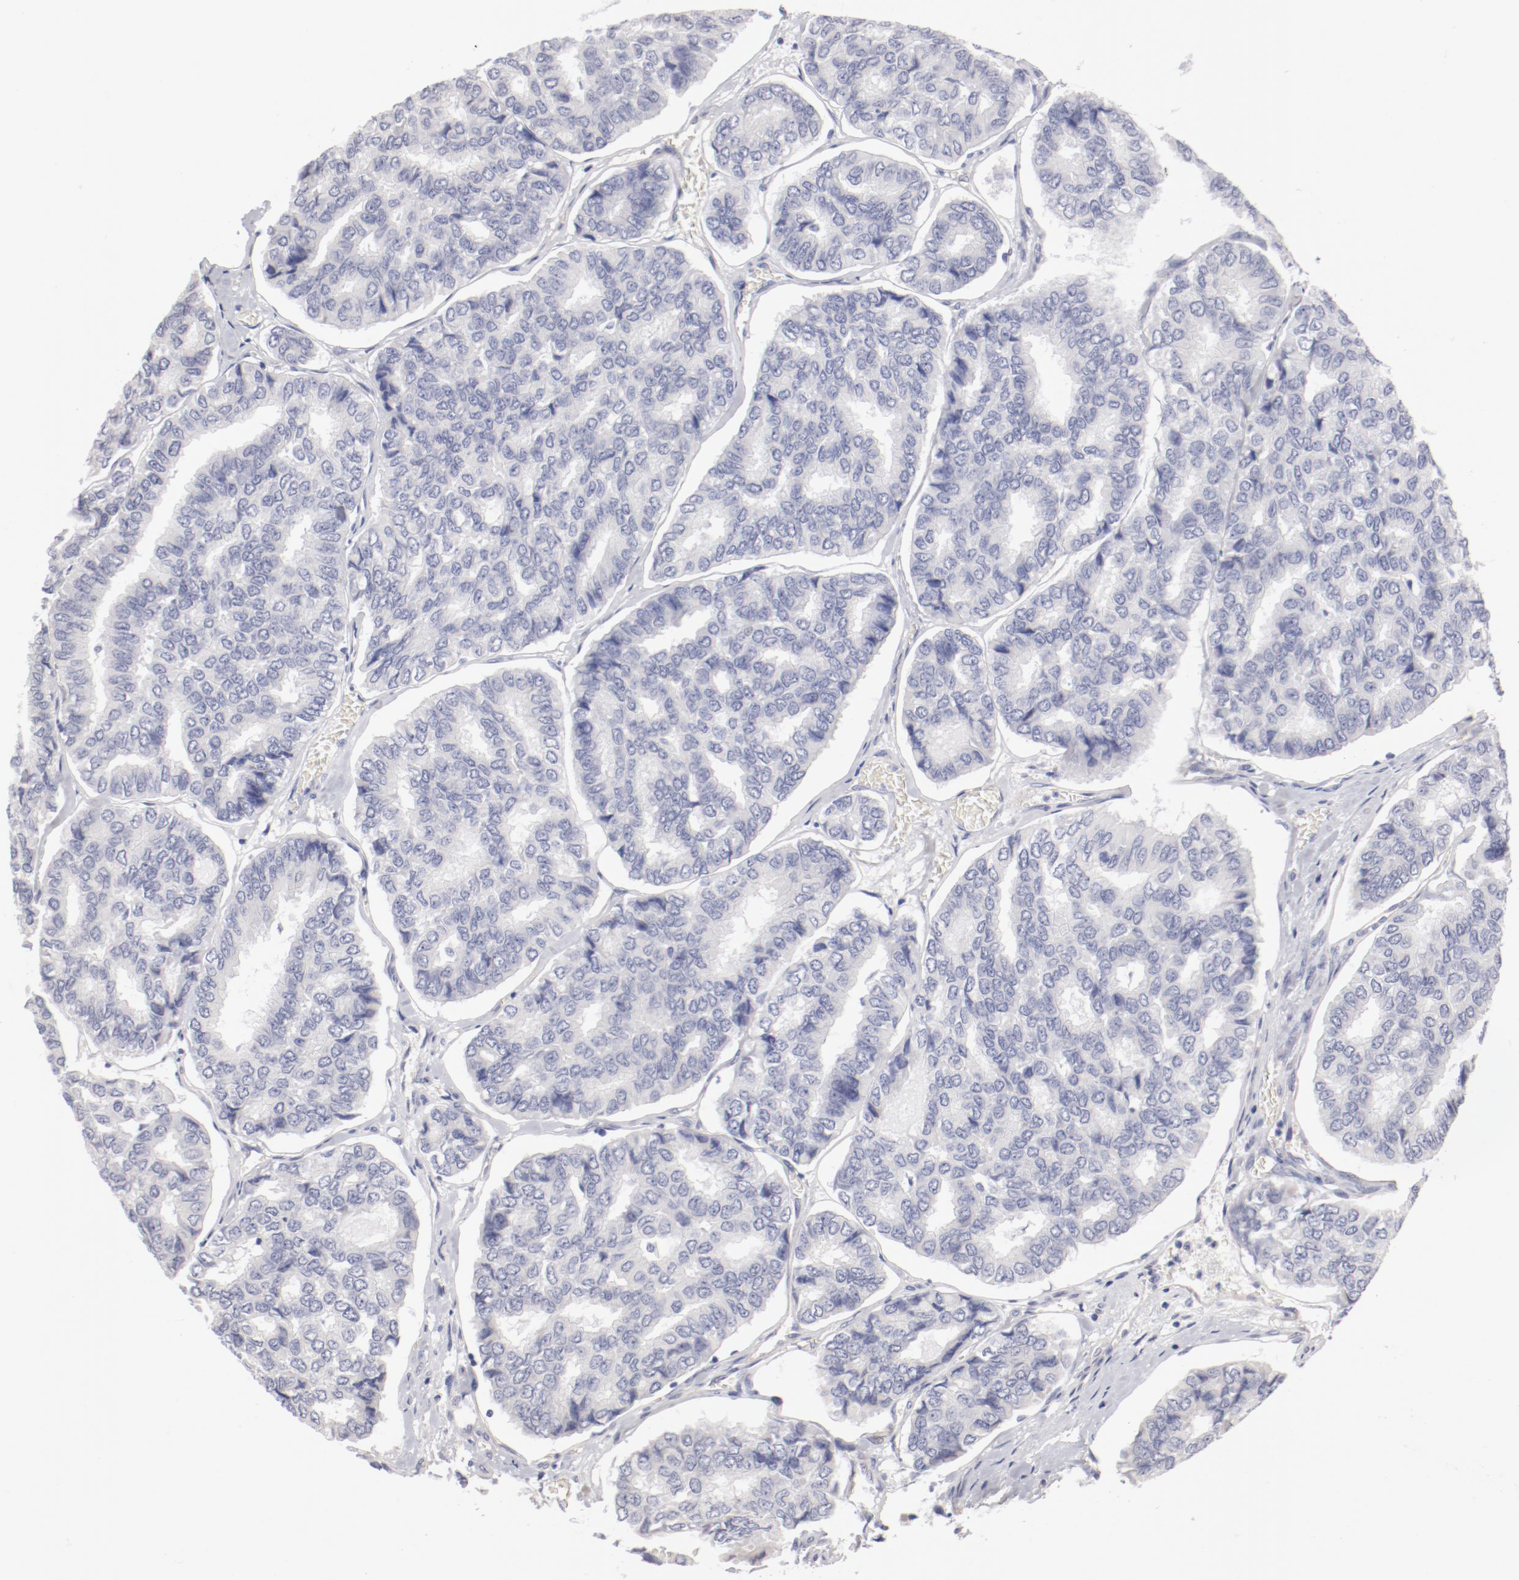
{"staining": {"intensity": "negative", "quantity": "none", "location": "none"}, "tissue": "thyroid cancer", "cell_type": "Tumor cells", "image_type": "cancer", "snomed": [{"axis": "morphology", "description": "Papillary adenocarcinoma, NOS"}, {"axis": "topography", "description": "Thyroid gland"}], "caption": "Tumor cells are negative for protein expression in human thyroid cancer (papillary adenocarcinoma).", "gene": "LAX1", "patient": {"sex": "female", "age": 35}}